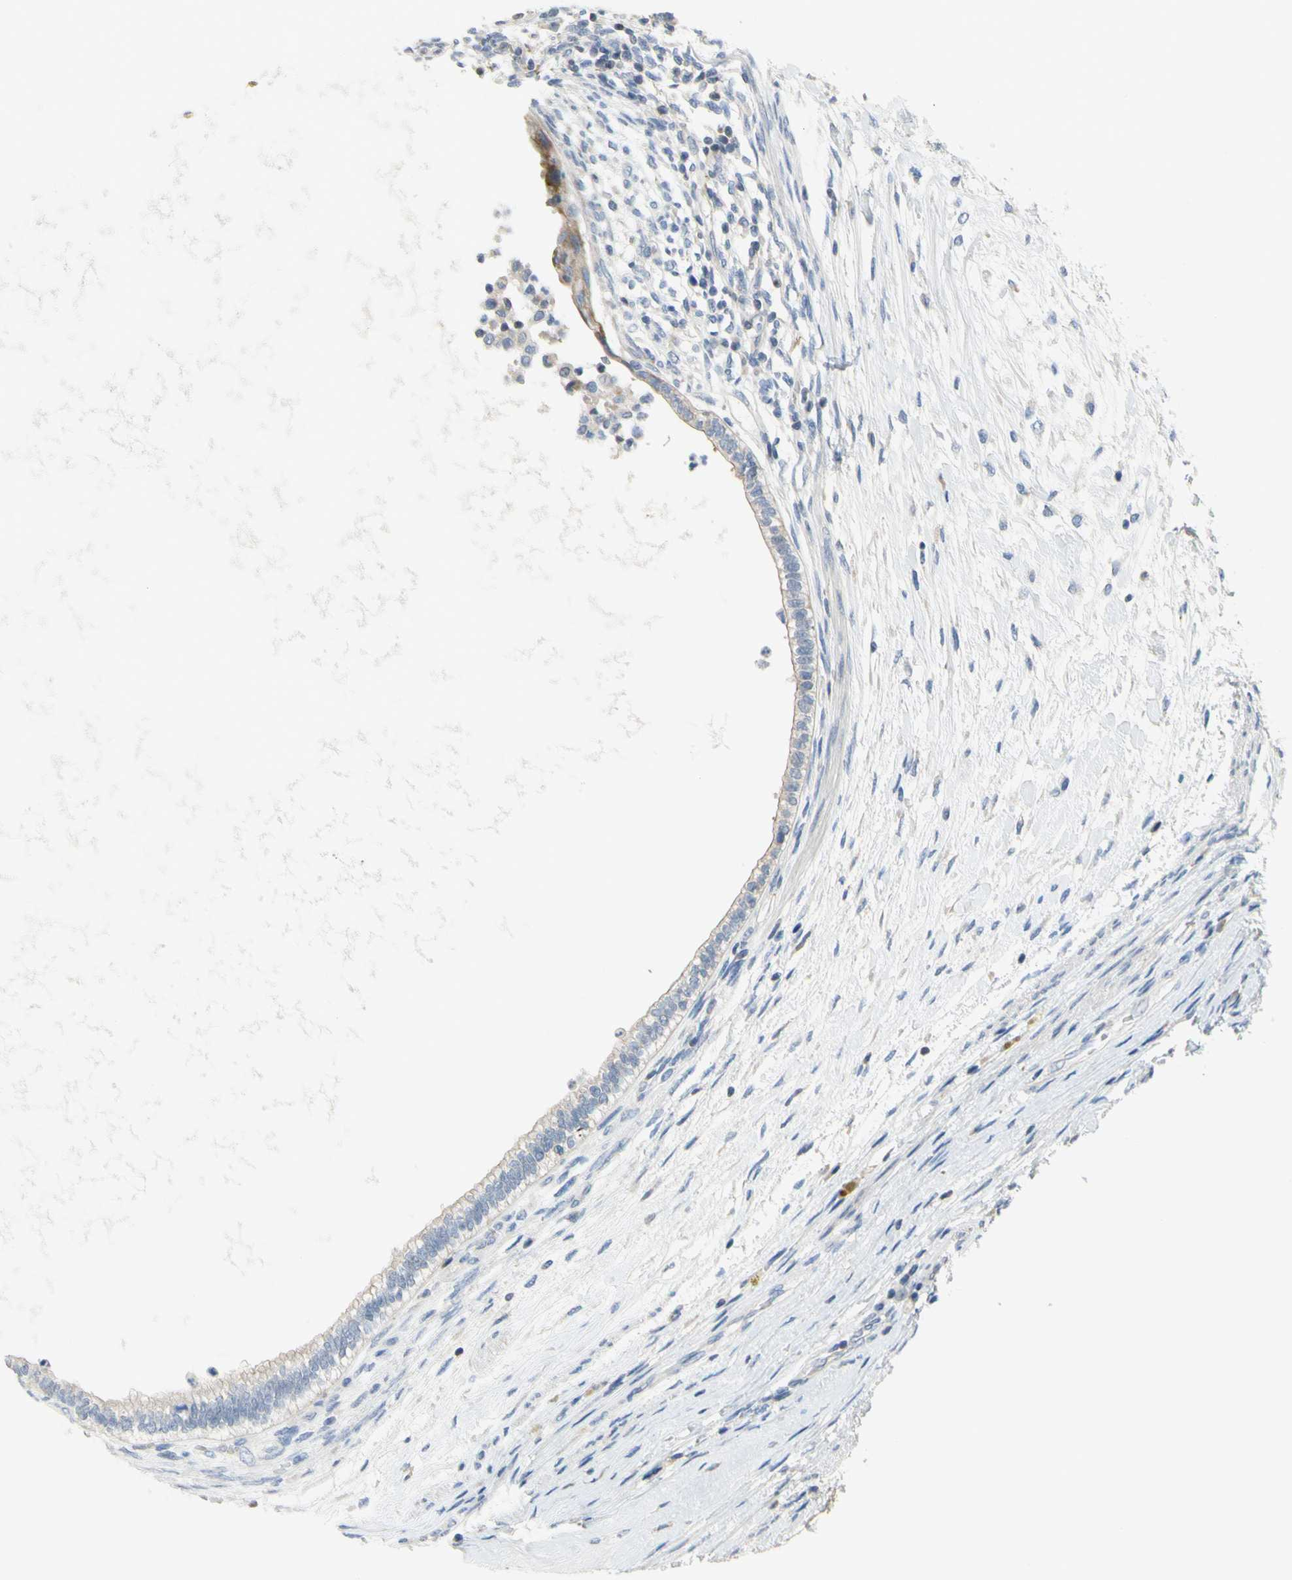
{"staining": {"intensity": "negative", "quantity": "none", "location": "none"}, "tissue": "testis cancer", "cell_type": "Tumor cells", "image_type": "cancer", "snomed": [{"axis": "morphology", "description": "Carcinoma, Embryonal, NOS"}, {"axis": "topography", "description": "Testis"}], "caption": "Immunohistochemical staining of testis cancer (embryonal carcinoma) demonstrates no significant staining in tumor cells.", "gene": "MUC1", "patient": {"sex": "male", "age": 26}}